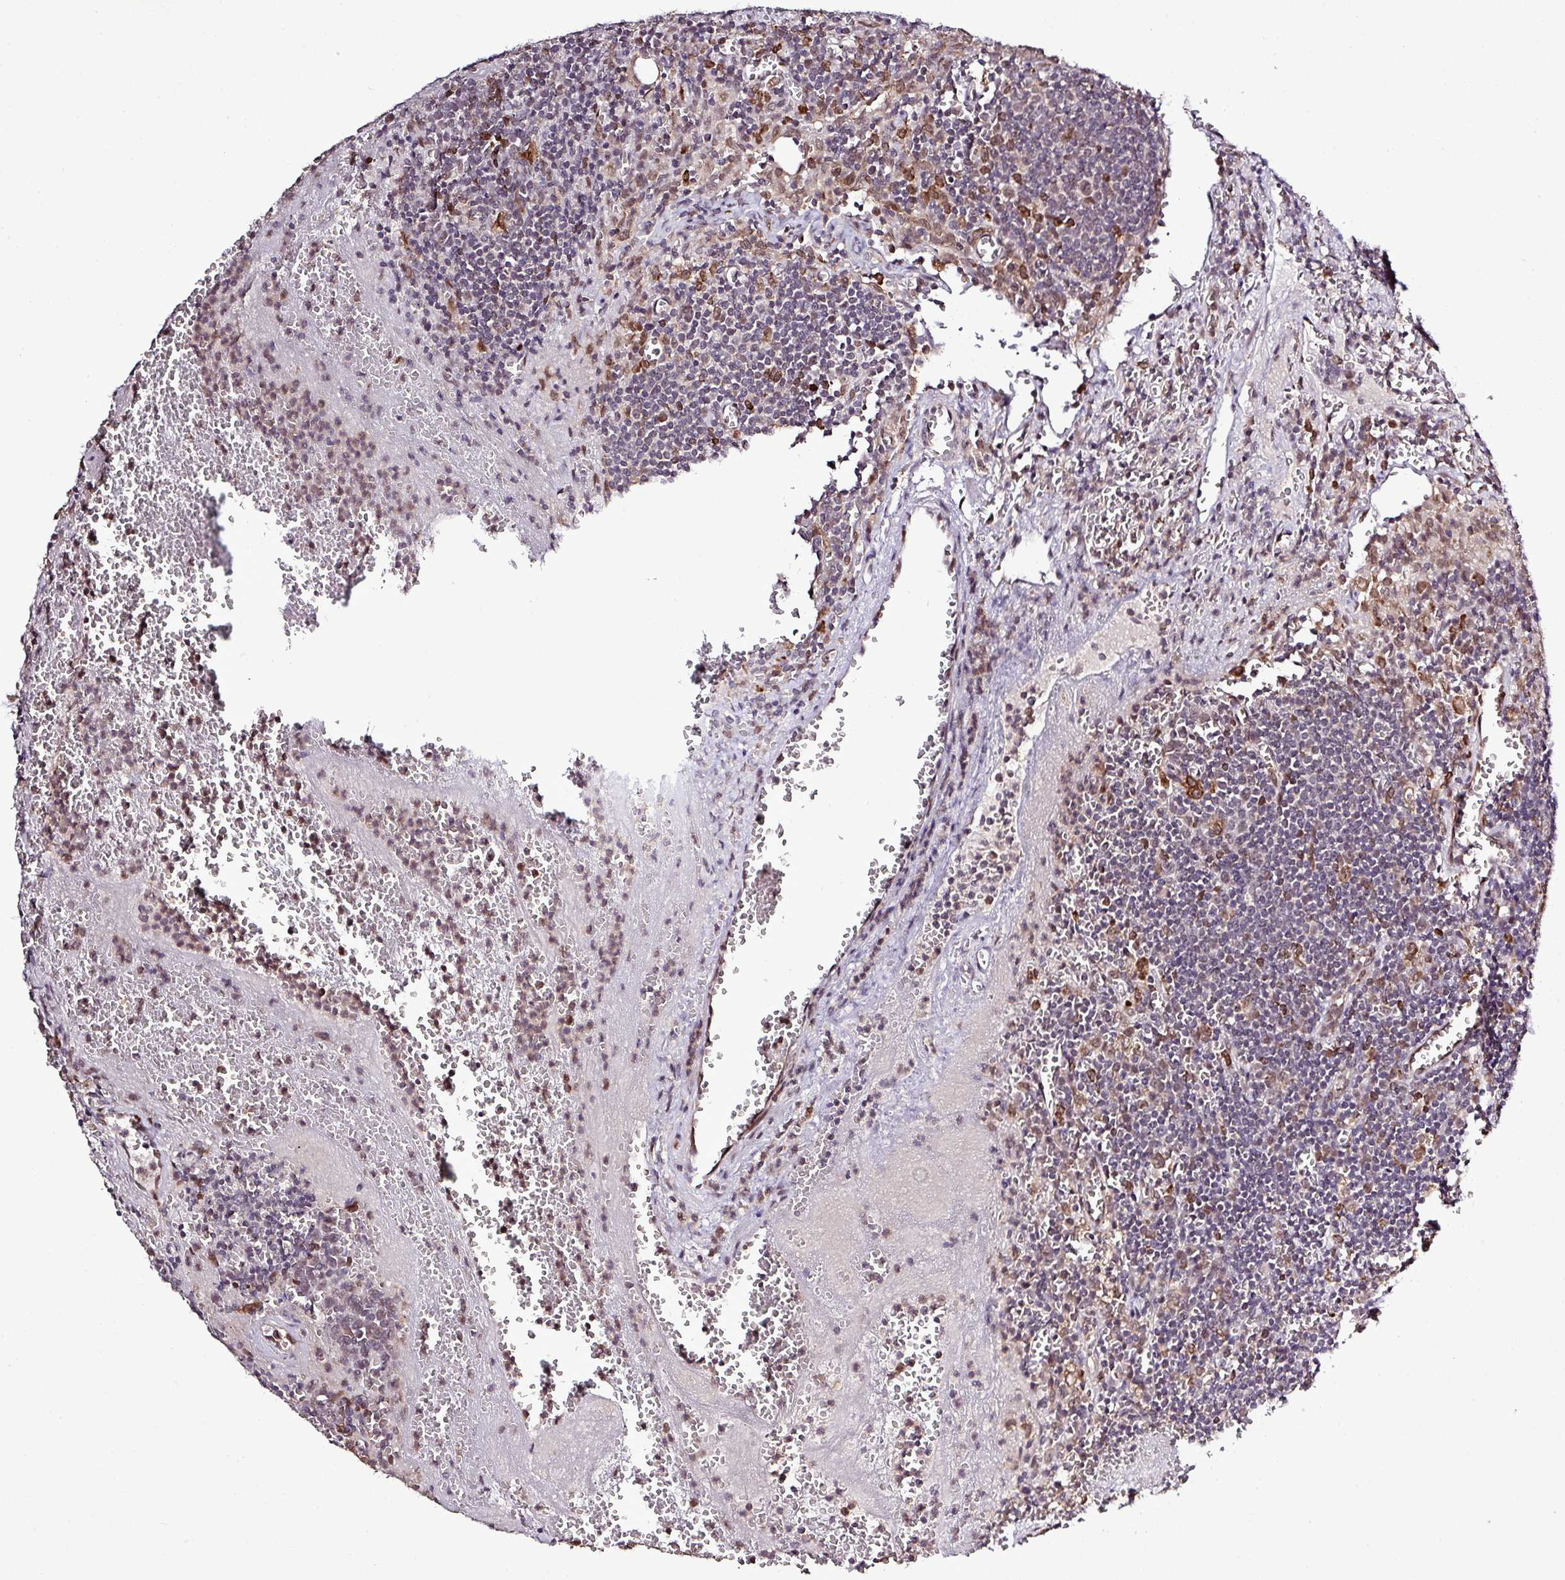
{"staining": {"intensity": "moderate", "quantity": "<25%", "location": "nuclear"}, "tissue": "lymph node", "cell_type": "Germinal center cells", "image_type": "normal", "snomed": [{"axis": "morphology", "description": "Normal tissue, NOS"}, {"axis": "topography", "description": "Lymph node"}], "caption": "Immunohistochemical staining of benign lymph node demonstrates low levels of moderate nuclear positivity in about <25% of germinal center cells. (Brightfield microscopy of DAB IHC at high magnification).", "gene": "SMCO4", "patient": {"sex": "male", "age": 50}}